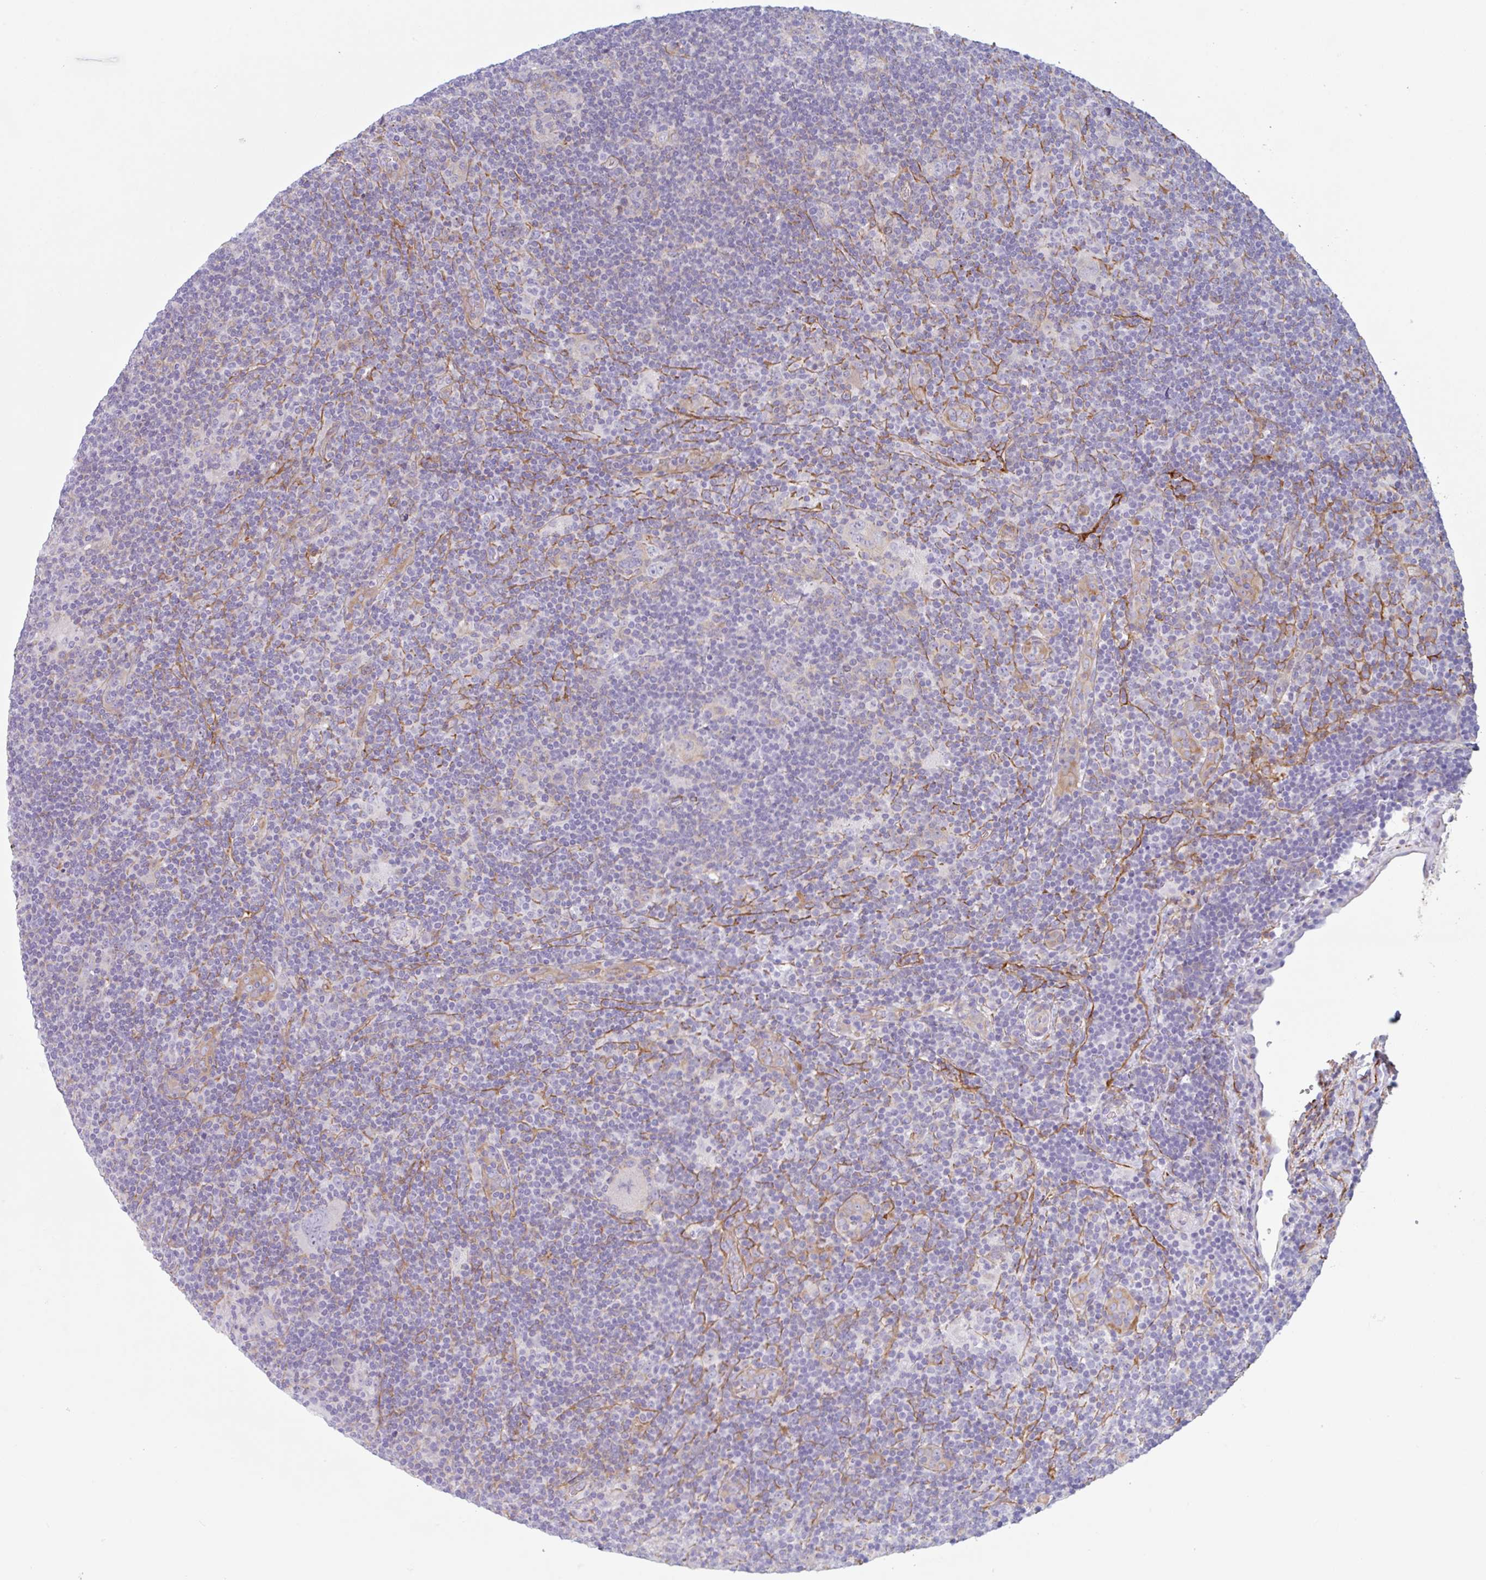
{"staining": {"intensity": "negative", "quantity": "none", "location": "none"}, "tissue": "lymphoma", "cell_type": "Tumor cells", "image_type": "cancer", "snomed": [{"axis": "morphology", "description": "Hodgkin's disease, NOS"}, {"axis": "topography", "description": "Lymph node"}], "caption": "An immunohistochemistry (IHC) histopathology image of Hodgkin's disease is shown. There is no staining in tumor cells of Hodgkin's disease.", "gene": "MYH10", "patient": {"sex": "female", "age": 57}}